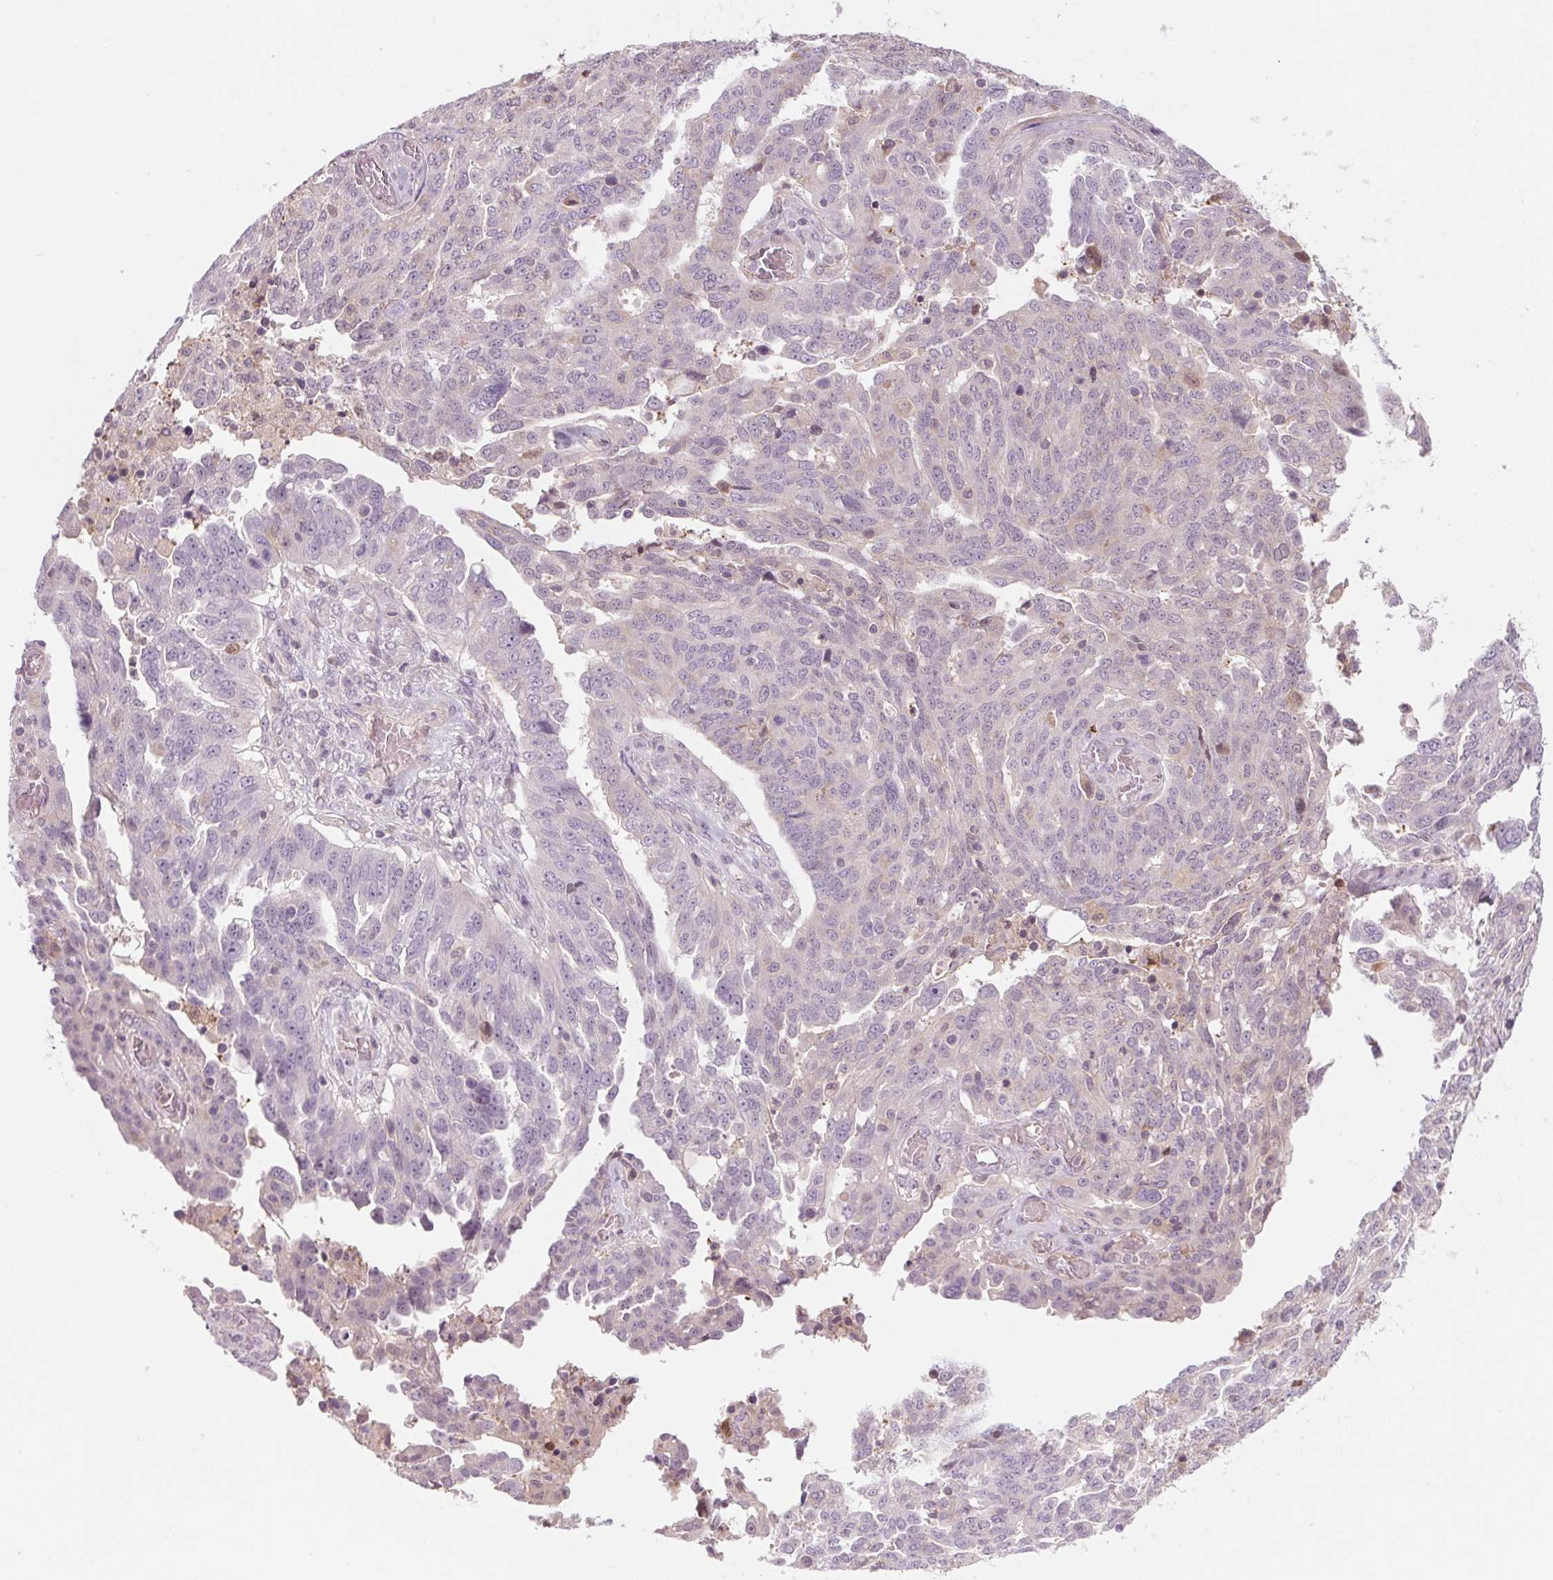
{"staining": {"intensity": "negative", "quantity": "none", "location": "none"}, "tissue": "ovarian cancer", "cell_type": "Tumor cells", "image_type": "cancer", "snomed": [{"axis": "morphology", "description": "Cystadenocarcinoma, serous, NOS"}, {"axis": "topography", "description": "Ovary"}], "caption": "There is no significant expression in tumor cells of ovarian serous cystadenocarcinoma.", "gene": "HHLA2", "patient": {"sex": "female", "age": 67}}